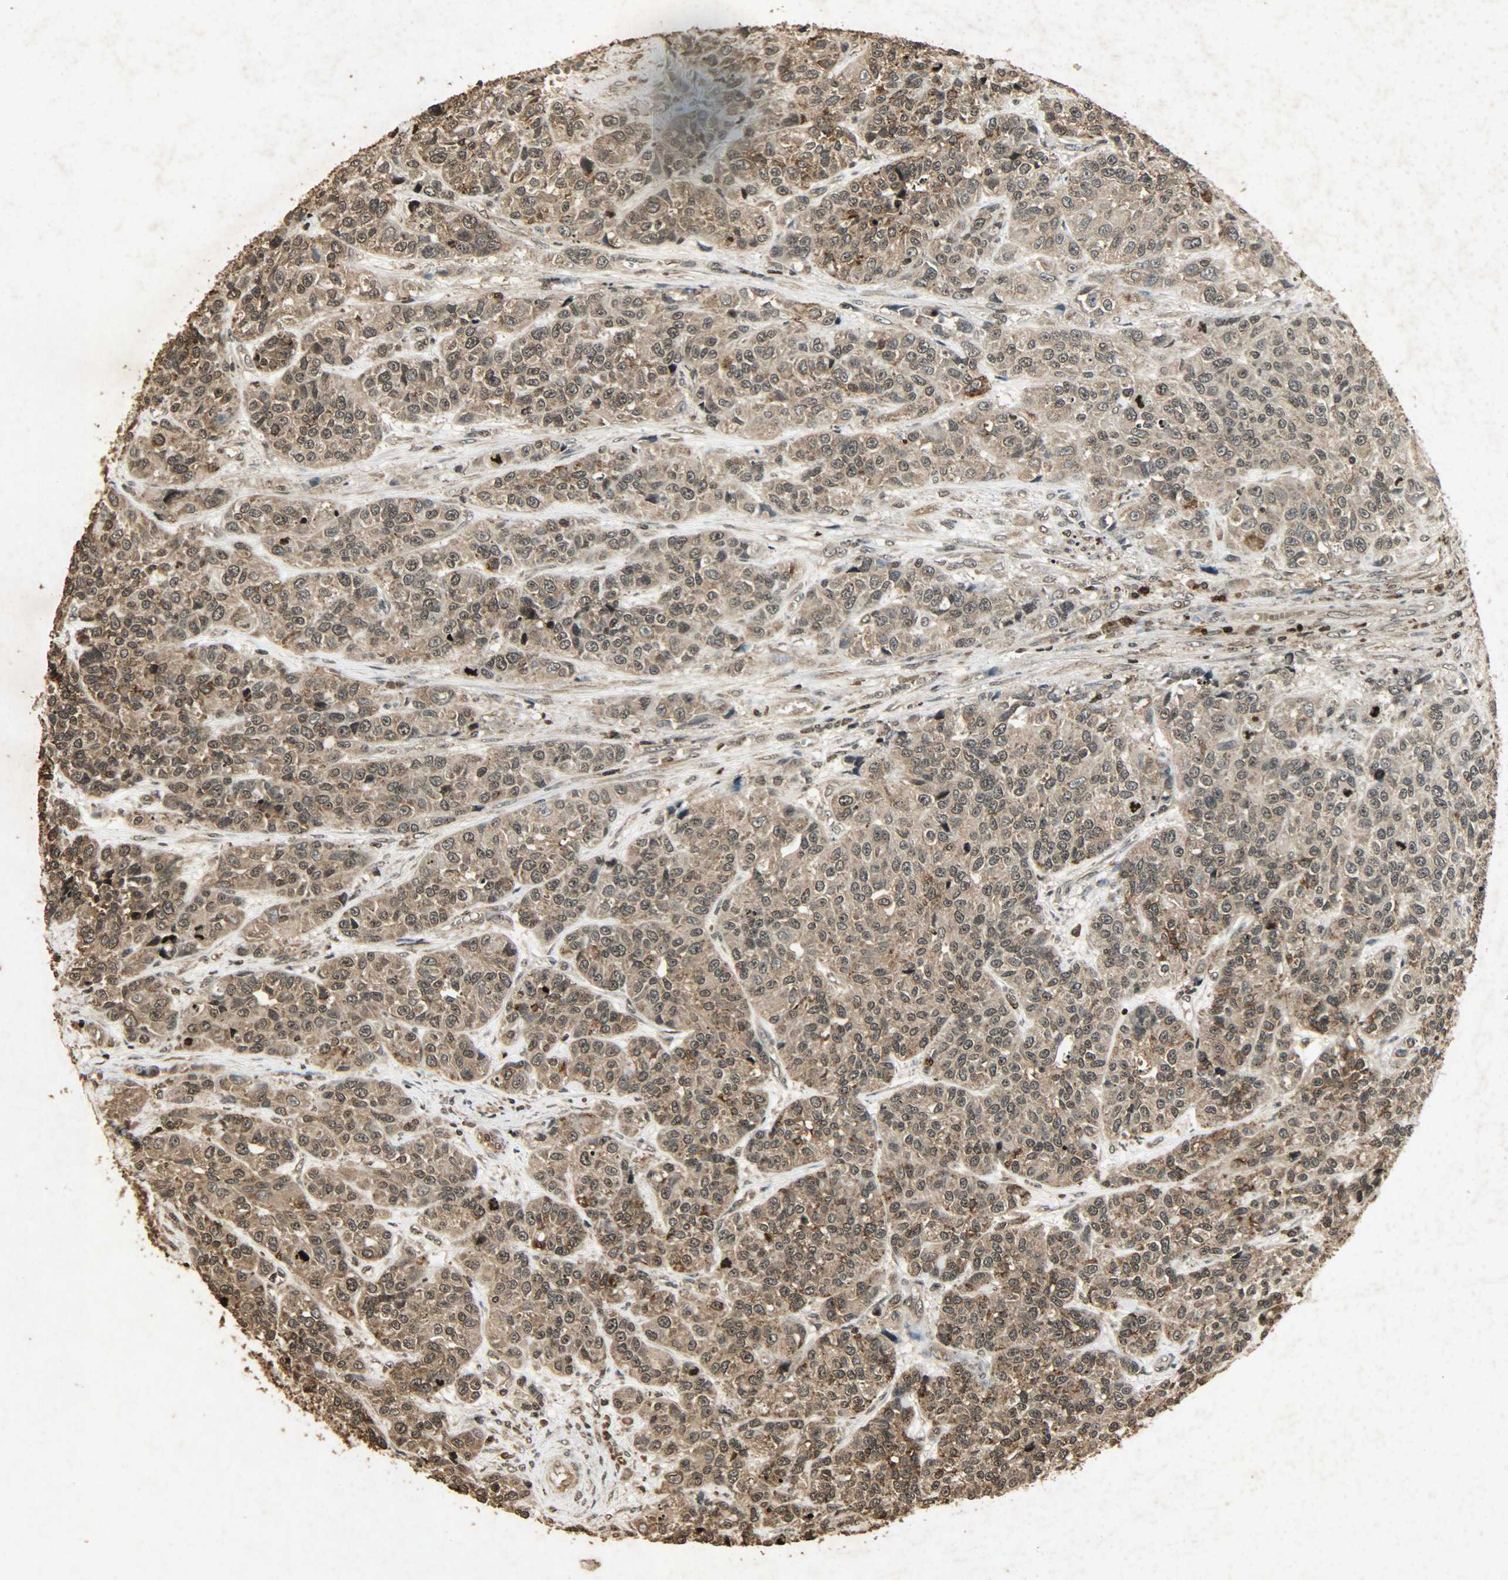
{"staining": {"intensity": "moderate", "quantity": ">75%", "location": "cytoplasmic/membranous,nuclear"}, "tissue": "urothelial cancer", "cell_type": "Tumor cells", "image_type": "cancer", "snomed": [{"axis": "morphology", "description": "Urothelial carcinoma, High grade"}, {"axis": "topography", "description": "Urinary bladder"}], "caption": "Moderate cytoplasmic/membranous and nuclear staining for a protein is seen in approximately >75% of tumor cells of urothelial cancer using immunohistochemistry (IHC).", "gene": "PPP3R1", "patient": {"sex": "female", "age": 81}}